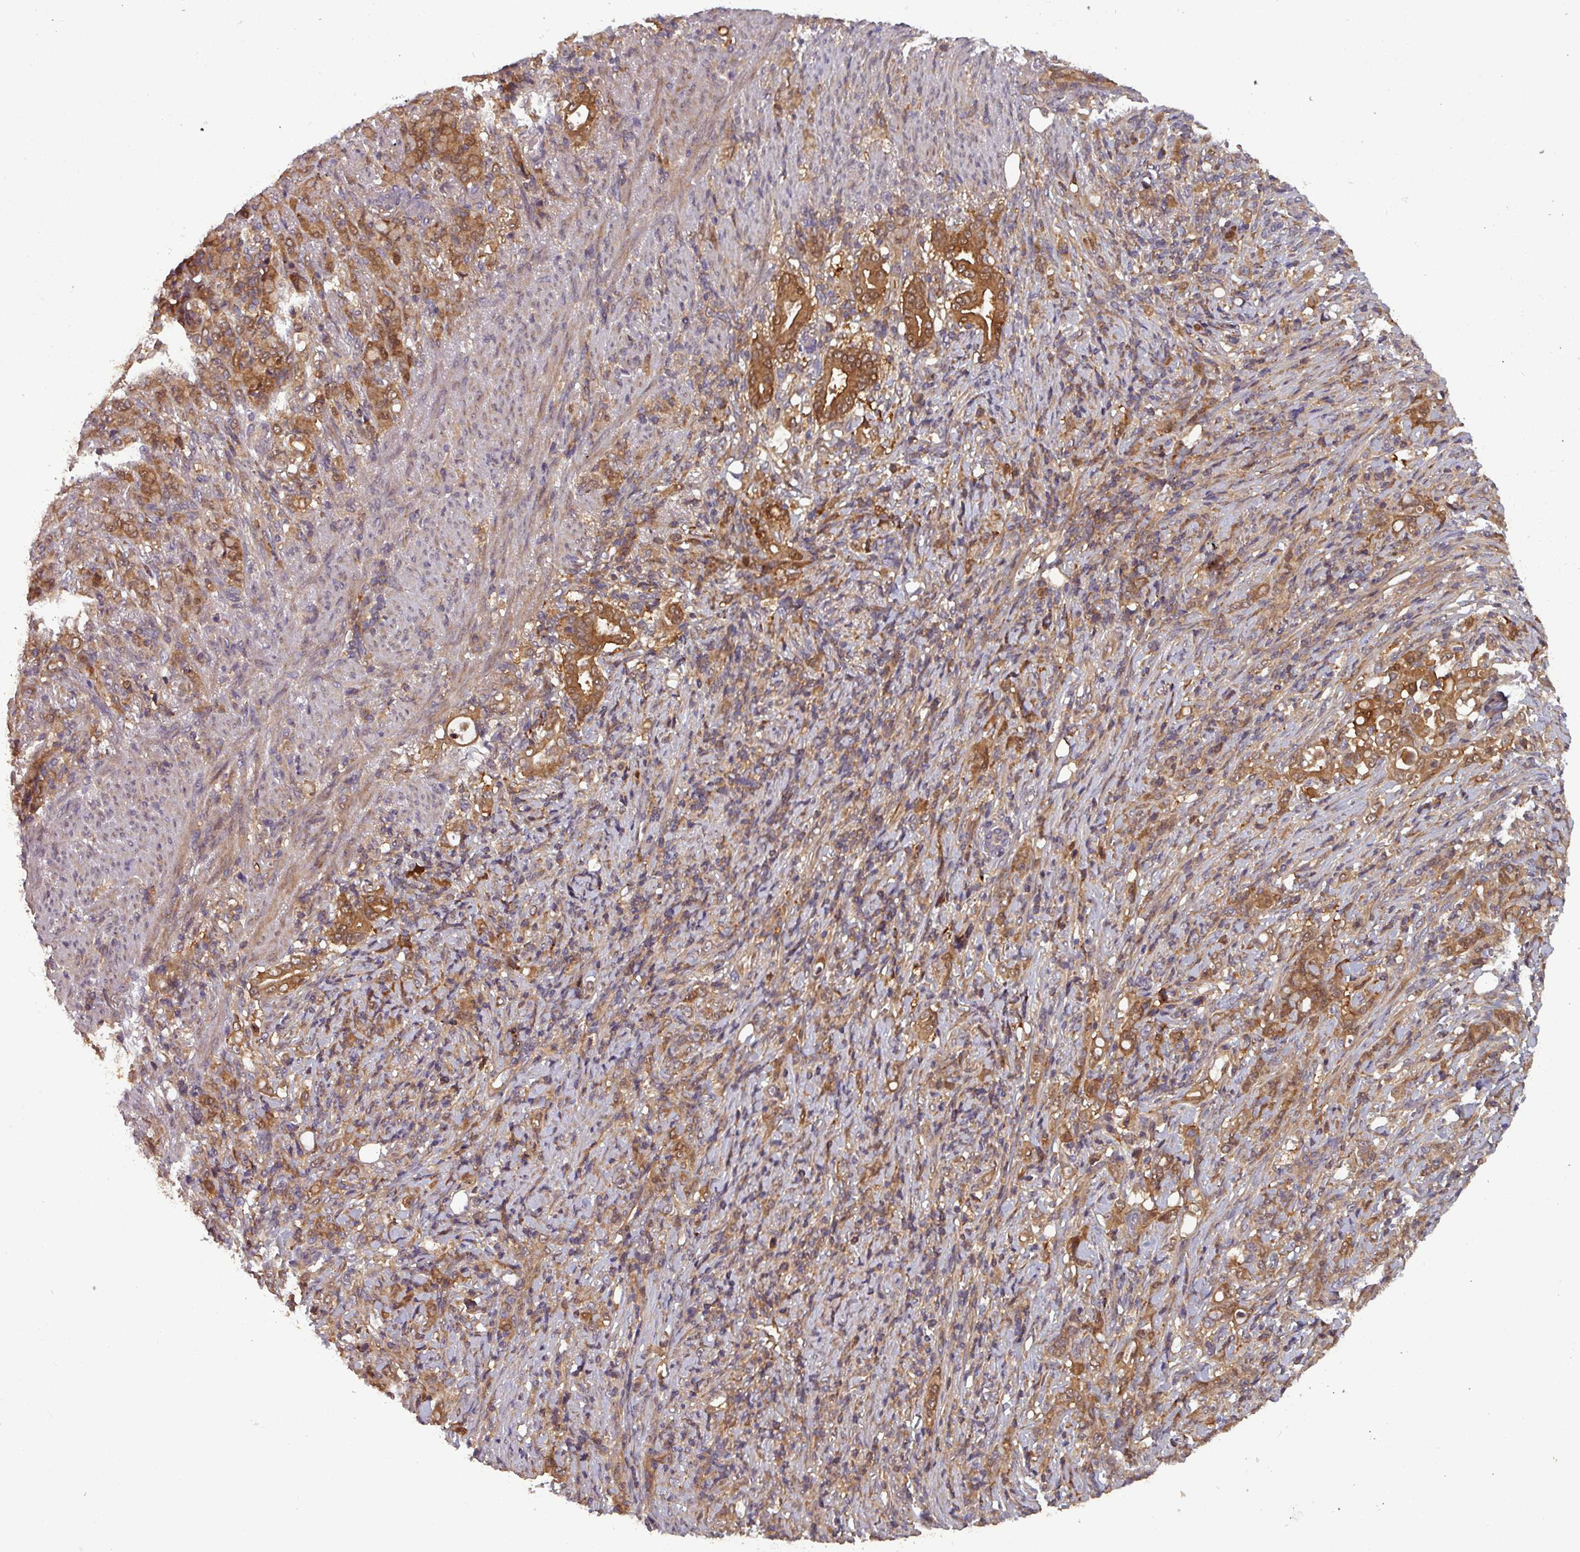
{"staining": {"intensity": "strong", "quantity": ">75%", "location": "cytoplasmic/membranous"}, "tissue": "stomach cancer", "cell_type": "Tumor cells", "image_type": "cancer", "snomed": [{"axis": "morphology", "description": "Normal tissue, NOS"}, {"axis": "morphology", "description": "Adenocarcinoma, NOS"}, {"axis": "topography", "description": "Stomach"}], "caption": "A brown stain labels strong cytoplasmic/membranous expression of a protein in human stomach adenocarcinoma tumor cells. The protein is shown in brown color, while the nuclei are stained blue.", "gene": "GSKIP", "patient": {"sex": "female", "age": 79}}